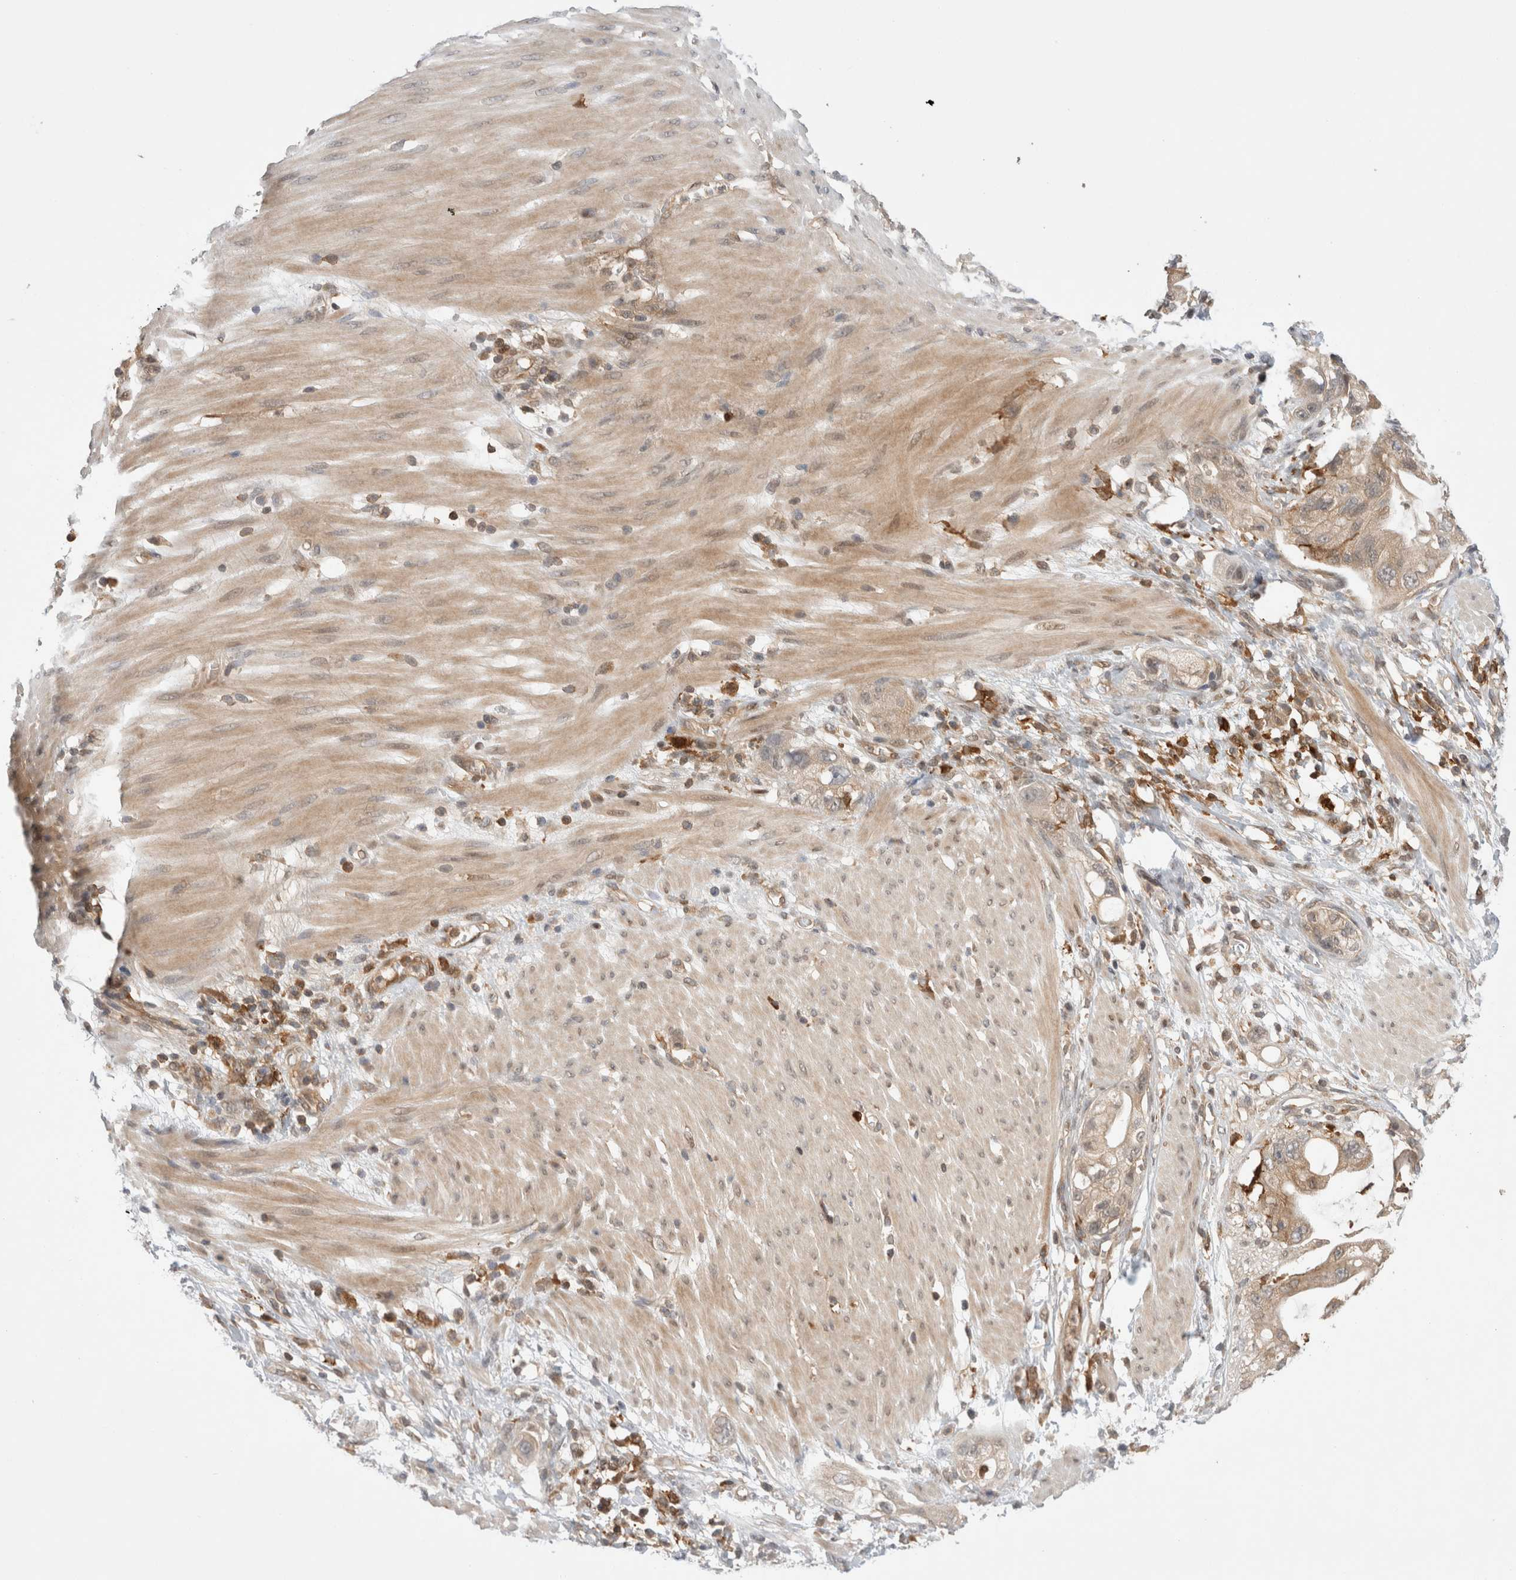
{"staining": {"intensity": "weak", "quantity": ">75%", "location": "cytoplasmic/membranous"}, "tissue": "stomach cancer", "cell_type": "Tumor cells", "image_type": "cancer", "snomed": [{"axis": "morphology", "description": "Adenocarcinoma, NOS"}, {"axis": "topography", "description": "Stomach"}, {"axis": "topography", "description": "Stomach, lower"}], "caption": "High-power microscopy captured an immunohistochemistry (IHC) photomicrograph of stomach adenocarcinoma, revealing weak cytoplasmic/membranous positivity in approximately >75% of tumor cells.", "gene": "NFKB1", "patient": {"sex": "female", "age": 48}}